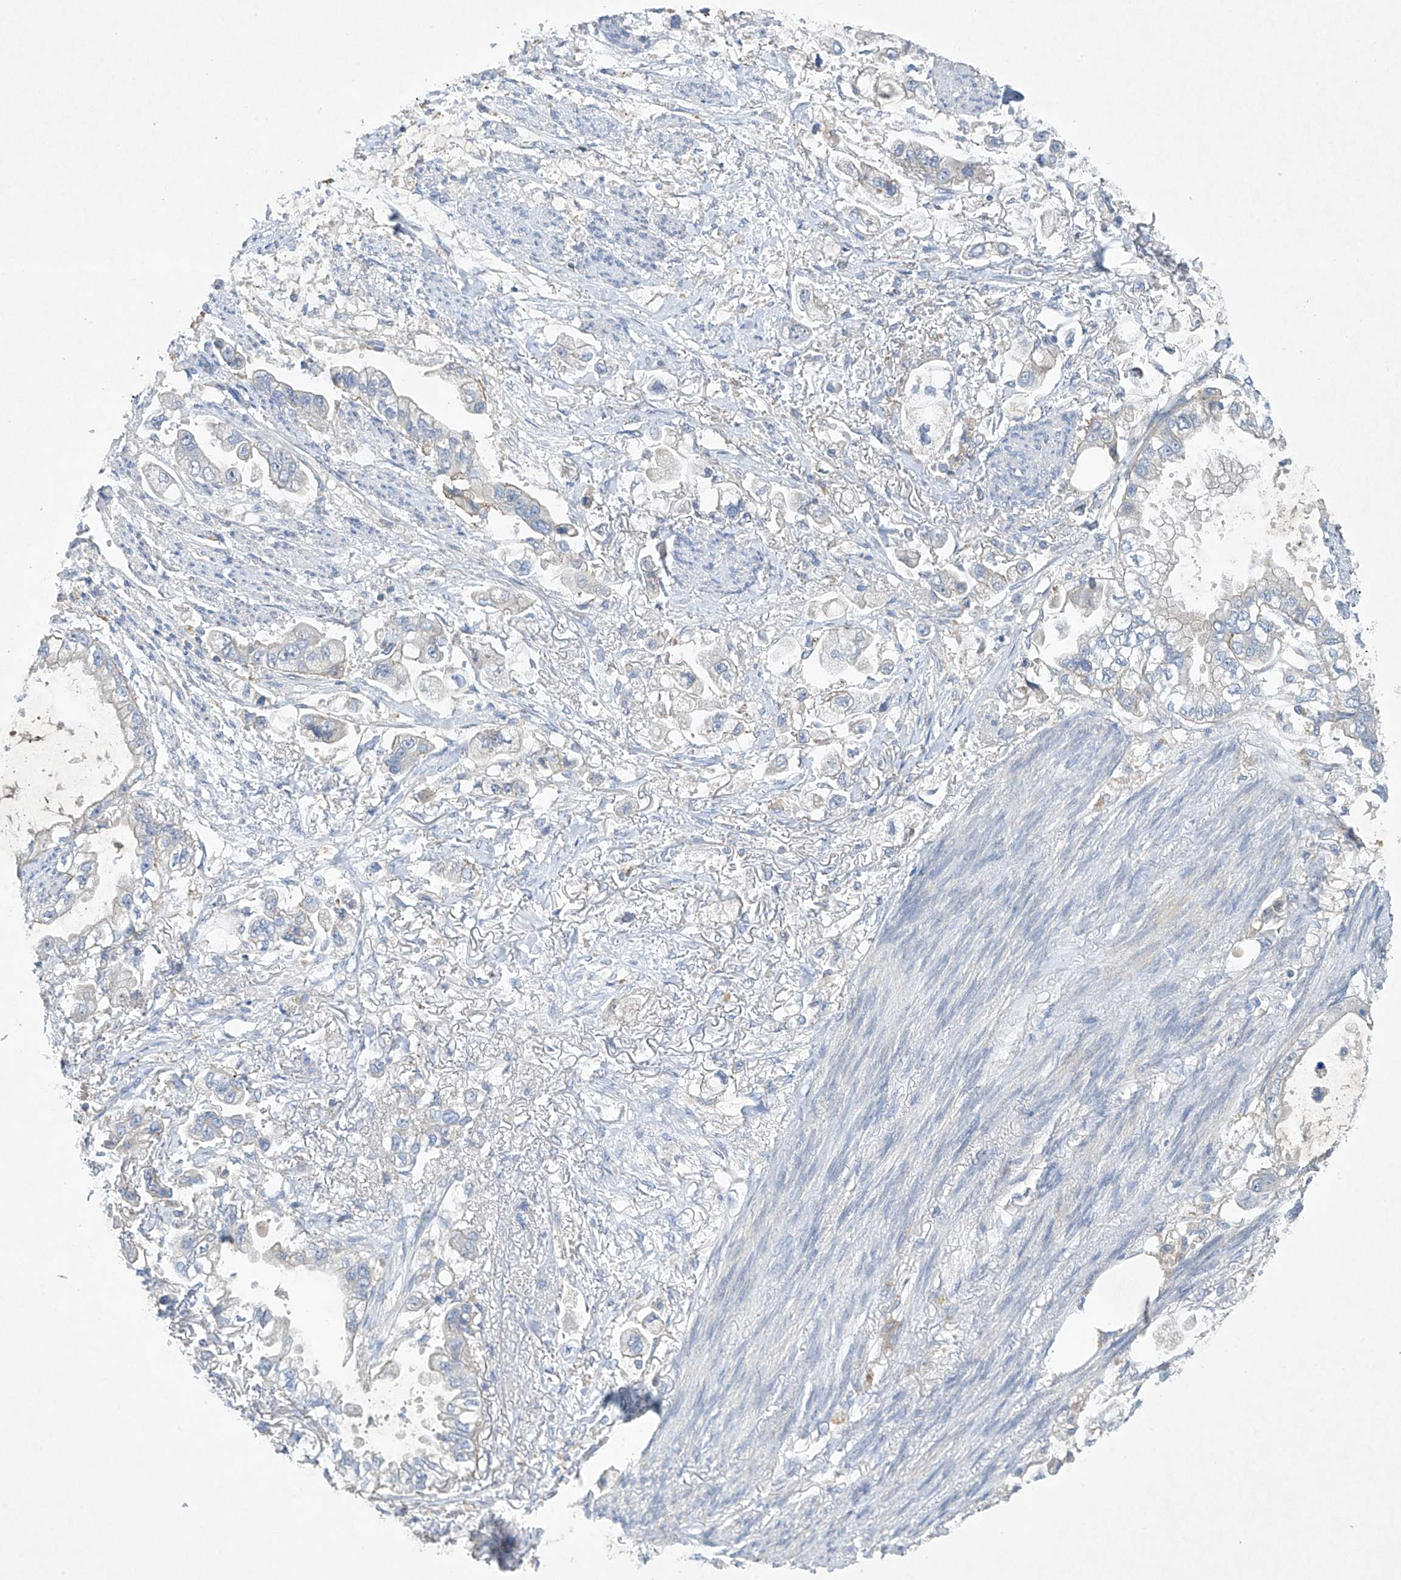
{"staining": {"intensity": "negative", "quantity": "none", "location": "none"}, "tissue": "stomach cancer", "cell_type": "Tumor cells", "image_type": "cancer", "snomed": [{"axis": "morphology", "description": "Adenocarcinoma, NOS"}, {"axis": "topography", "description": "Stomach"}], "caption": "Immunohistochemistry (IHC) histopathology image of neoplastic tissue: stomach adenocarcinoma stained with DAB exhibits no significant protein expression in tumor cells.", "gene": "PRSS12", "patient": {"sex": "male", "age": 62}}